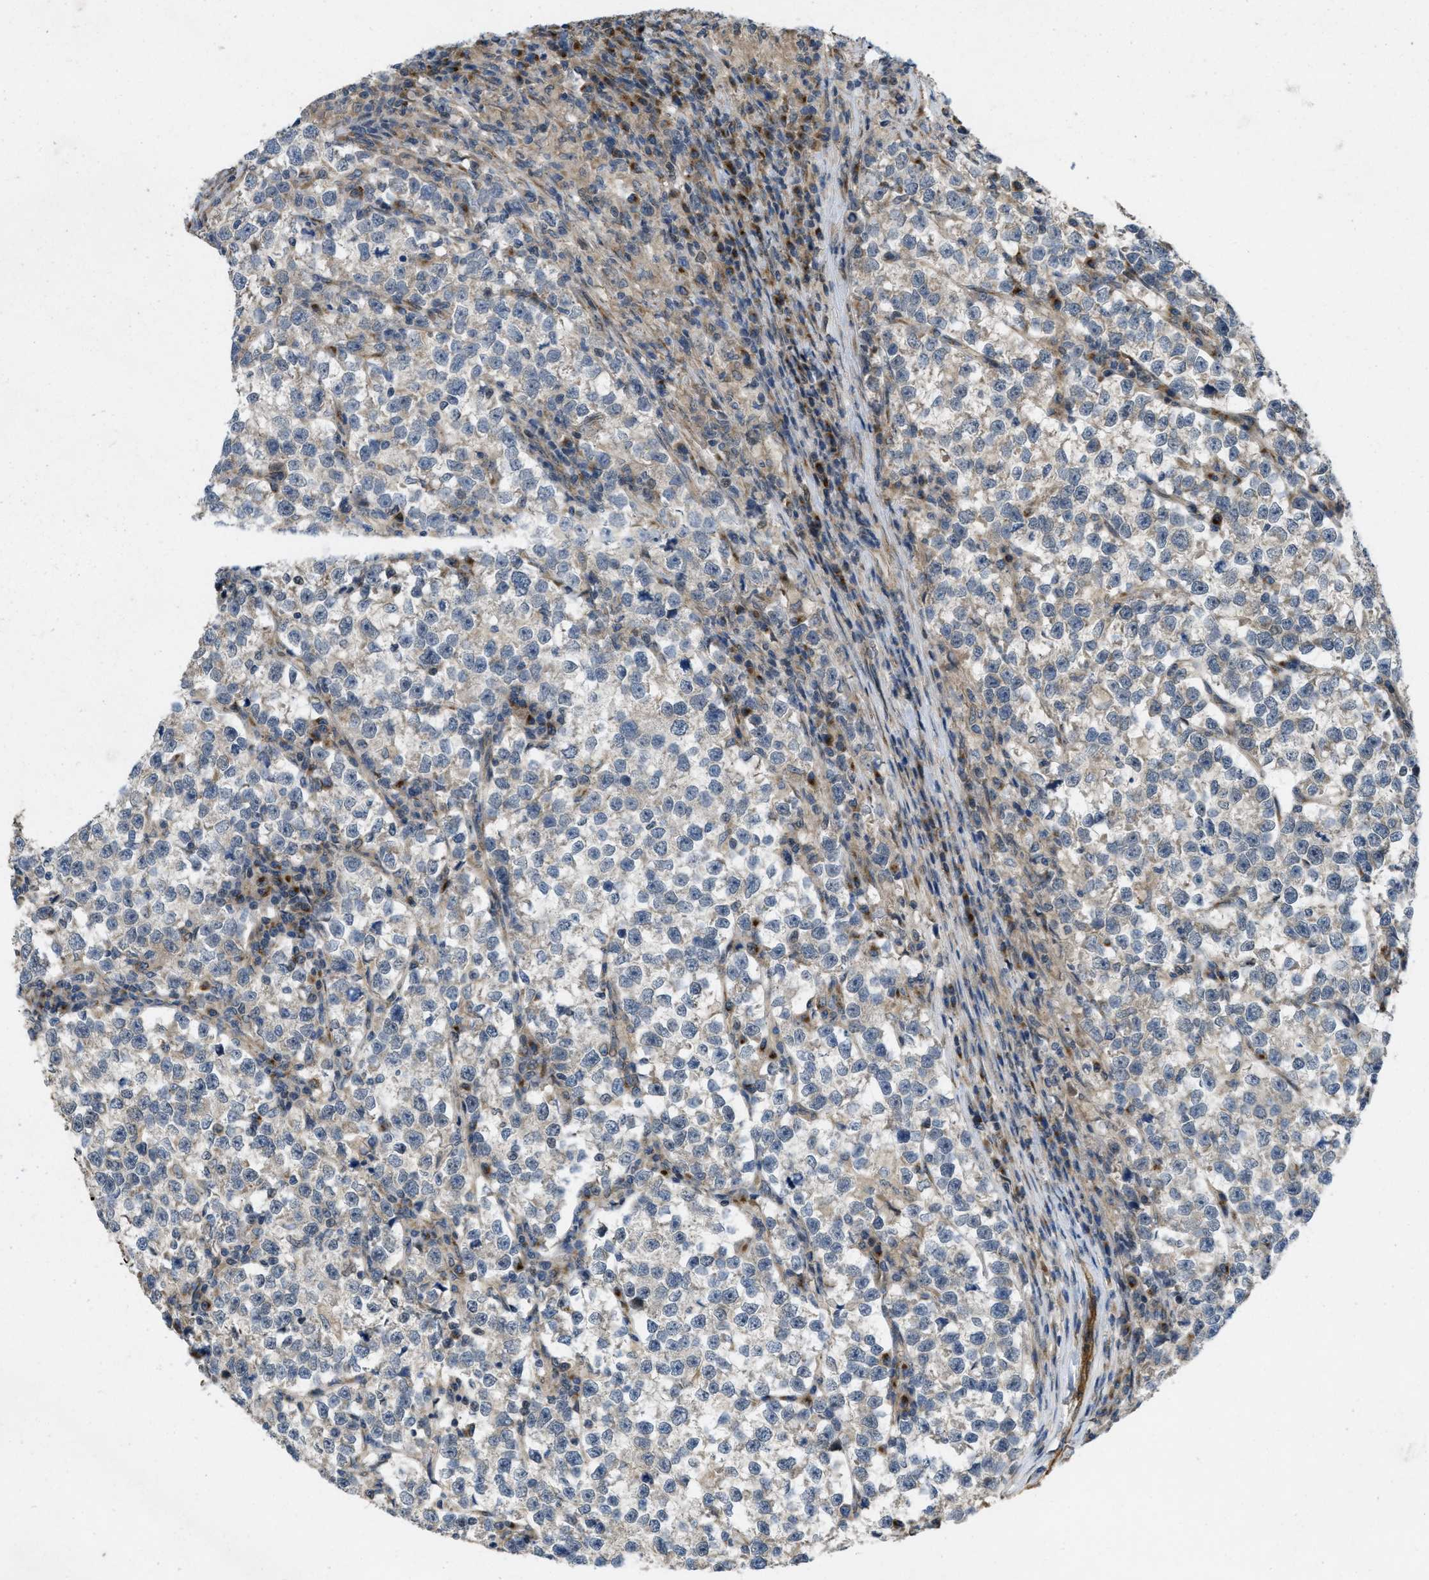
{"staining": {"intensity": "negative", "quantity": "none", "location": "none"}, "tissue": "testis cancer", "cell_type": "Tumor cells", "image_type": "cancer", "snomed": [{"axis": "morphology", "description": "Normal tissue, NOS"}, {"axis": "morphology", "description": "Seminoma, NOS"}, {"axis": "topography", "description": "Testis"}], "caption": "High power microscopy histopathology image of an immunohistochemistry (IHC) image of seminoma (testis), revealing no significant expression in tumor cells. (DAB (3,3'-diaminobenzidine) immunohistochemistry, high magnification).", "gene": "IFNLR1", "patient": {"sex": "male", "age": 43}}